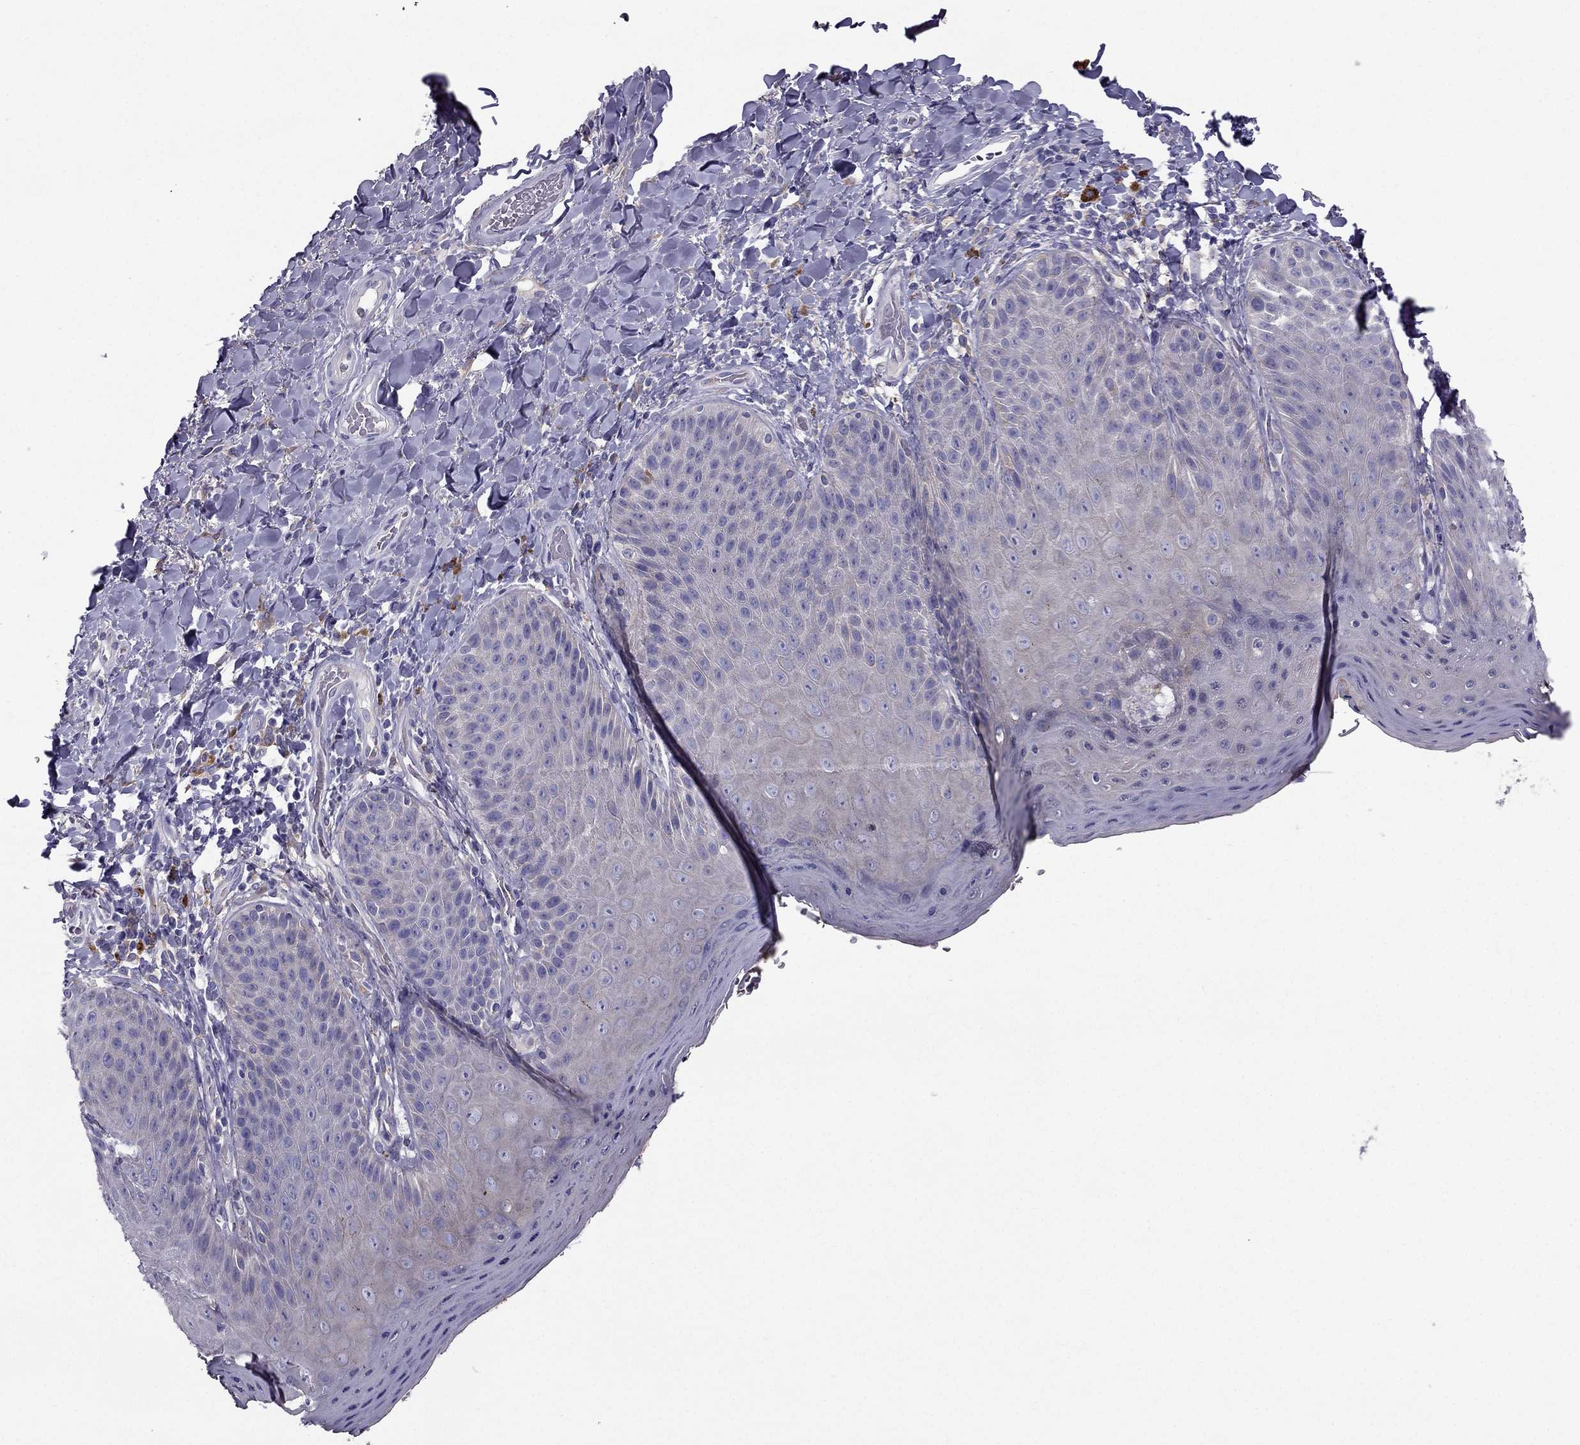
{"staining": {"intensity": "negative", "quantity": "none", "location": "none"}, "tissue": "skin", "cell_type": "Epidermal cells", "image_type": "normal", "snomed": [{"axis": "morphology", "description": "Normal tissue, NOS"}, {"axis": "topography", "description": "Anal"}], "caption": "Skin was stained to show a protein in brown. There is no significant expression in epidermal cells. (Immunohistochemistry, brightfield microscopy, high magnification).", "gene": "SYT5", "patient": {"sex": "male", "age": 53}}